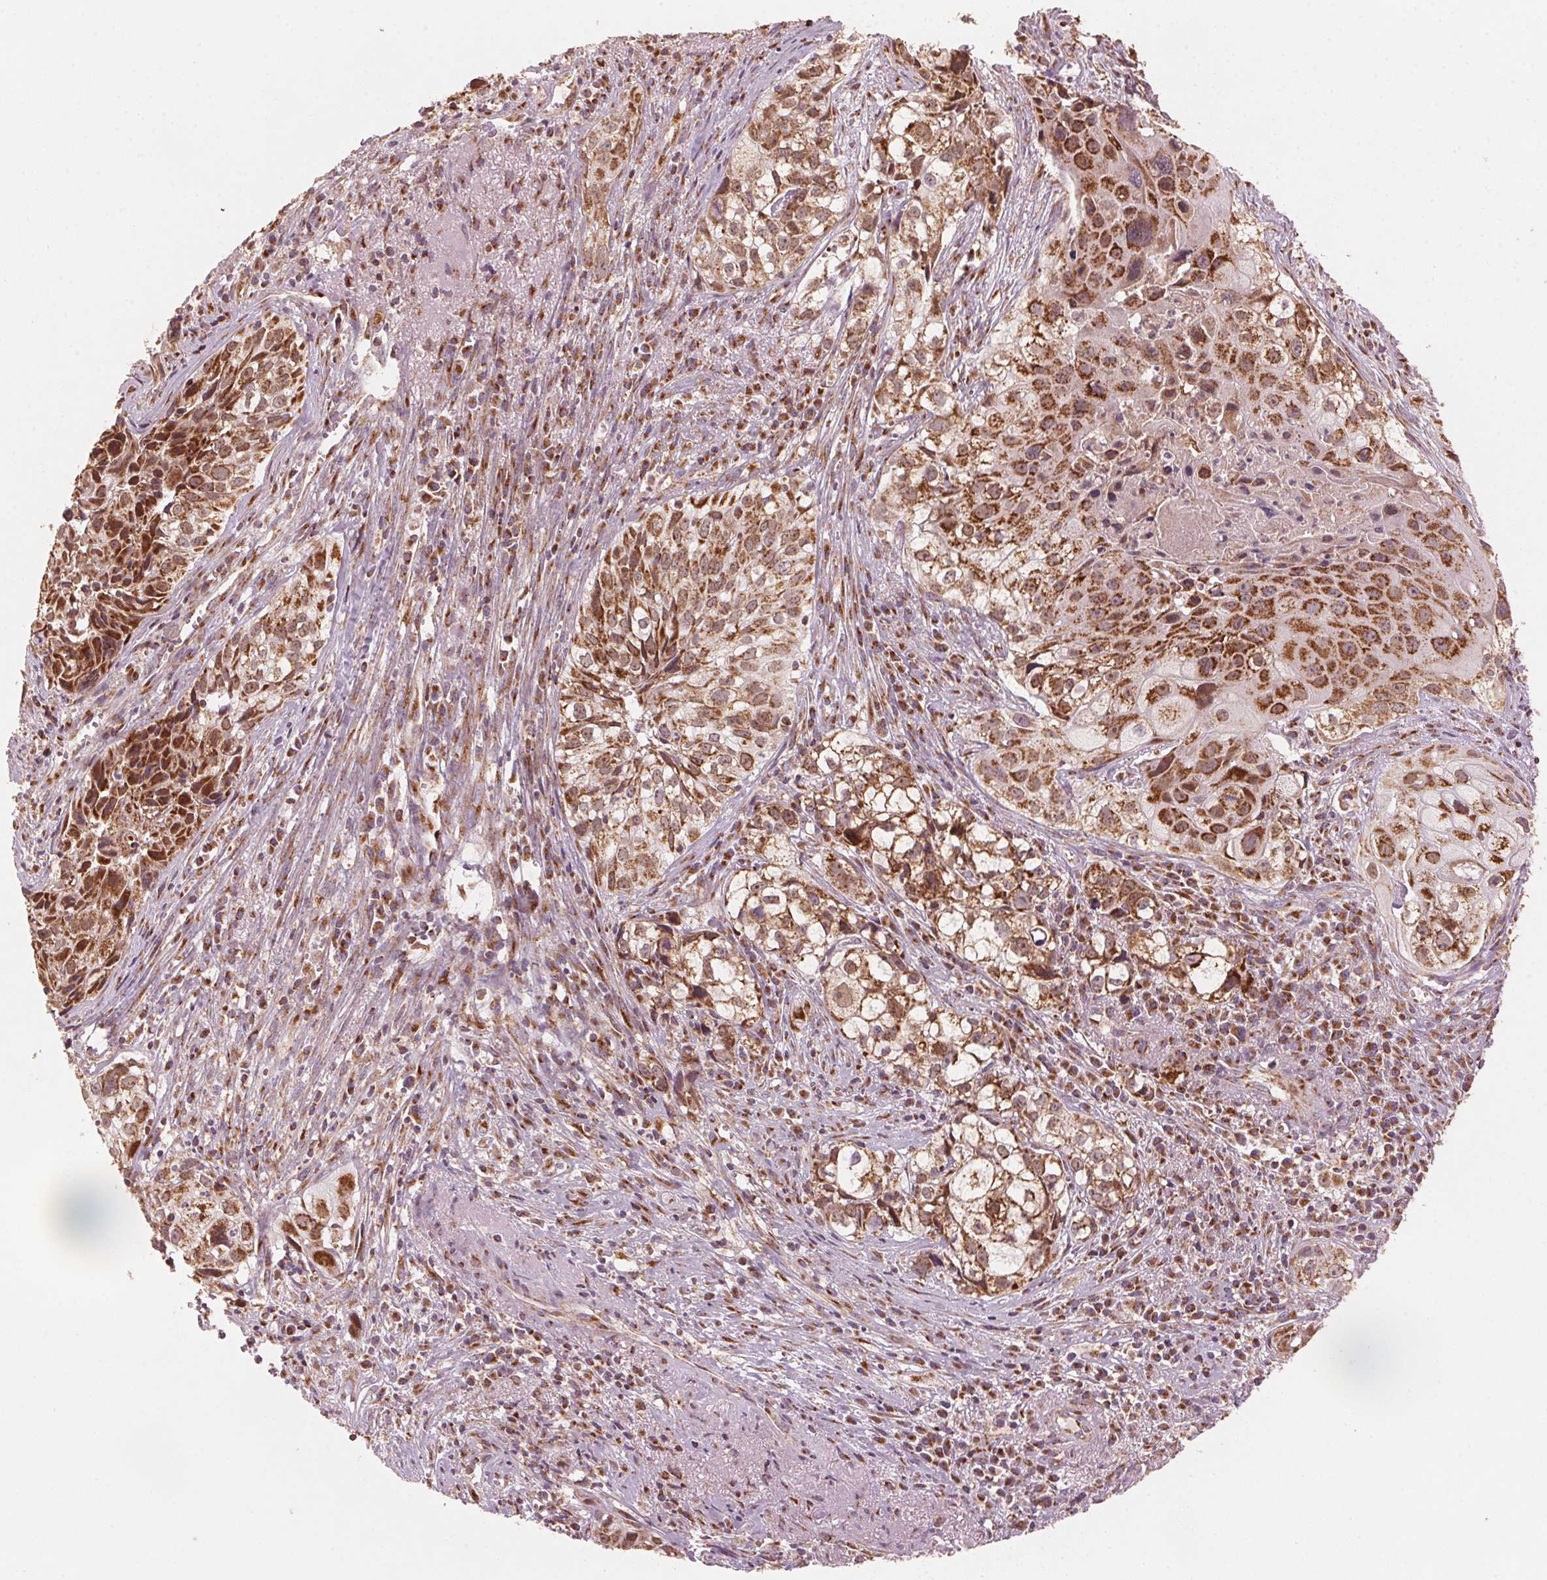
{"staining": {"intensity": "strong", "quantity": ">75%", "location": "cytoplasmic/membranous"}, "tissue": "cervical cancer", "cell_type": "Tumor cells", "image_type": "cancer", "snomed": [{"axis": "morphology", "description": "Squamous cell carcinoma, NOS"}, {"axis": "topography", "description": "Cervix"}], "caption": "Immunohistochemistry photomicrograph of neoplastic tissue: human cervical cancer (squamous cell carcinoma) stained using immunohistochemistry demonstrates high levels of strong protein expression localized specifically in the cytoplasmic/membranous of tumor cells, appearing as a cytoplasmic/membranous brown color.", "gene": "TOMM70", "patient": {"sex": "female", "age": 53}}